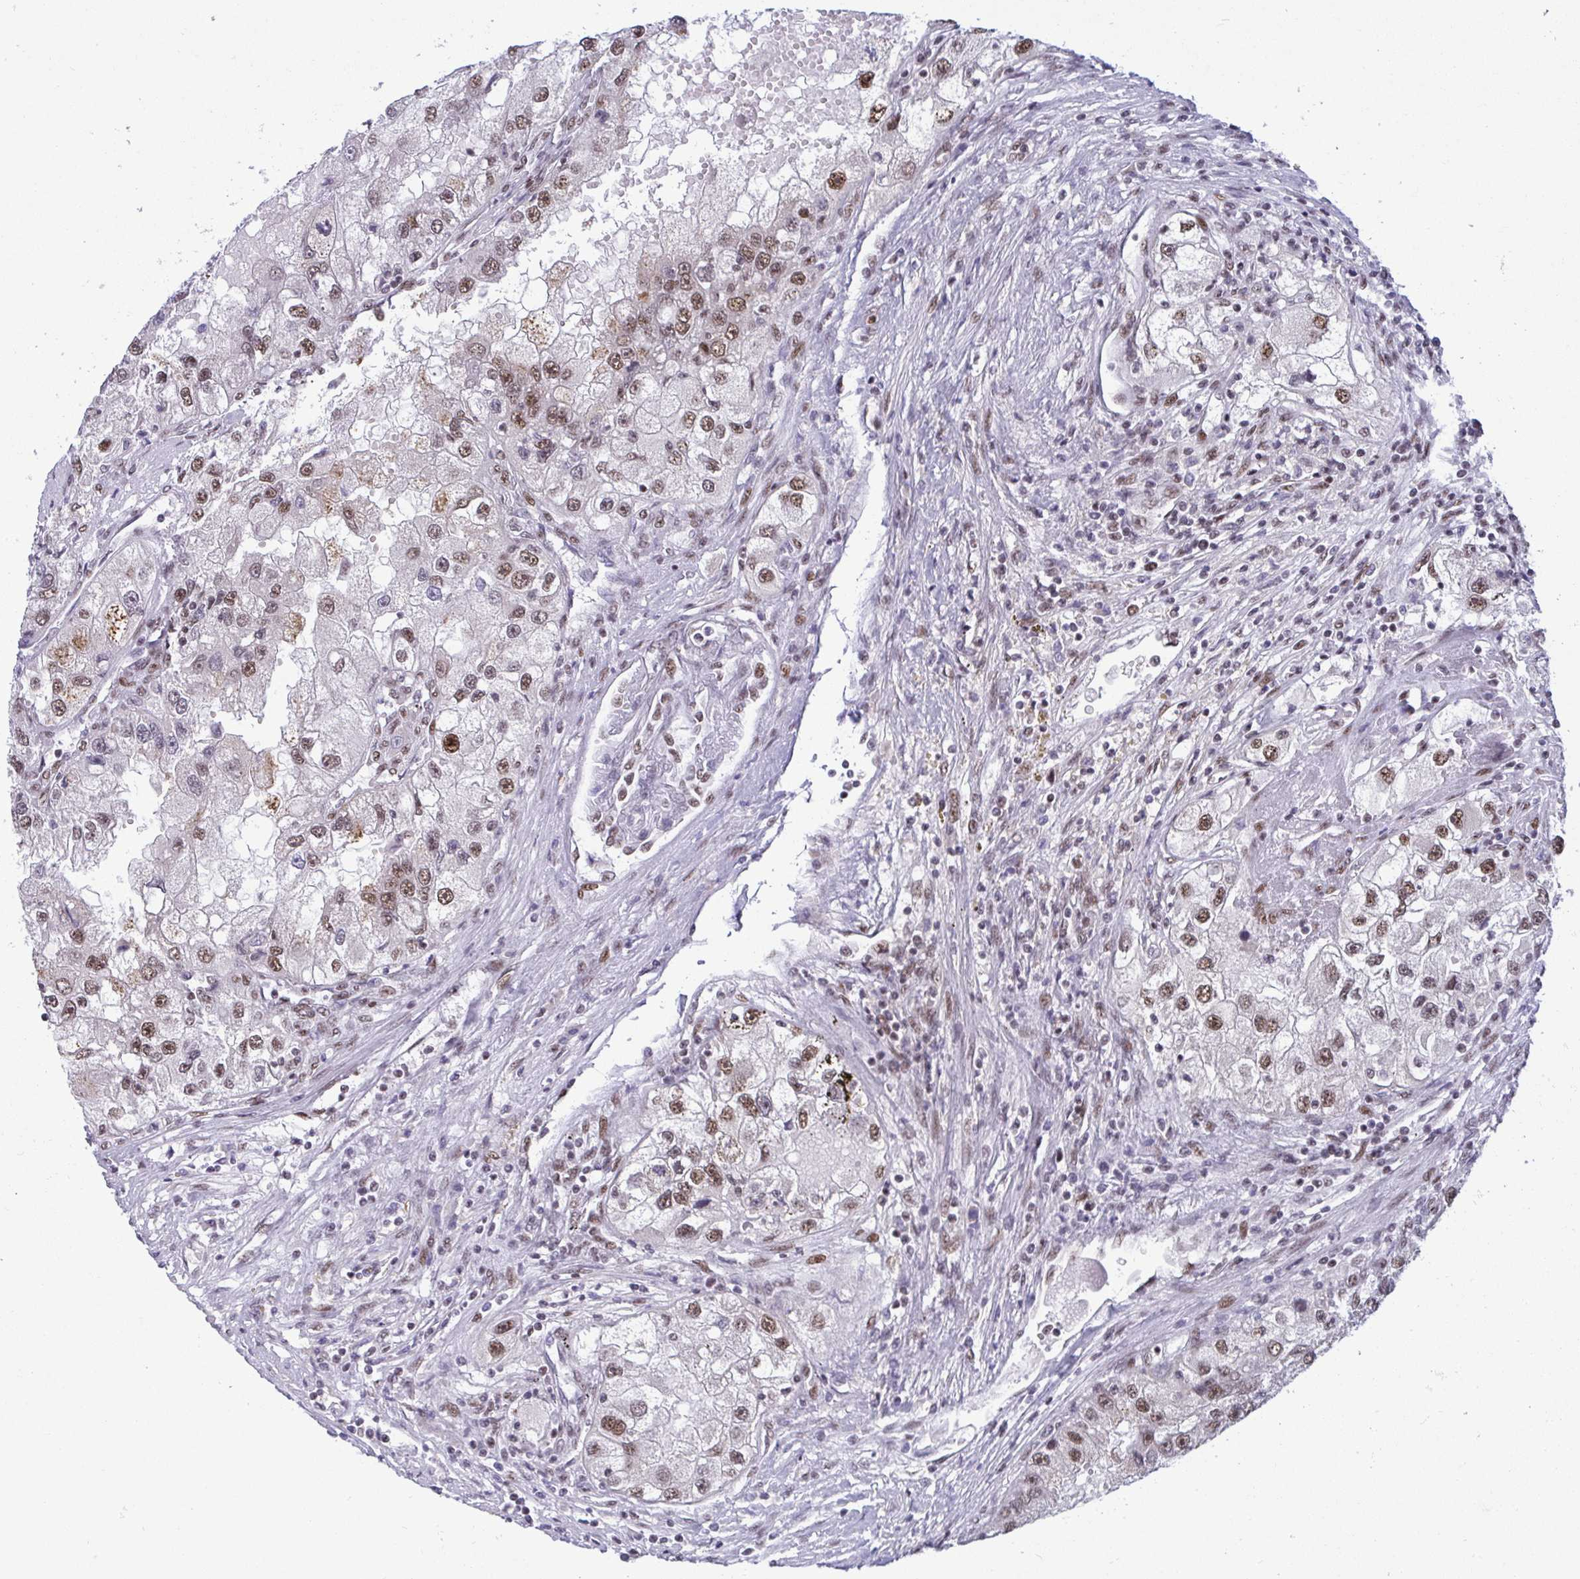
{"staining": {"intensity": "moderate", "quantity": ">75%", "location": "nuclear"}, "tissue": "renal cancer", "cell_type": "Tumor cells", "image_type": "cancer", "snomed": [{"axis": "morphology", "description": "Adenocarcinoma, NOS"}, {"axis": "topography", "description": "Kidney"}], "caption": "DAB (3,3'-diaminobenzidine) immunohistochemical staining of adenocarcinoma (renal) displays moderate nuclear protein expression in approximately >75% of tumor cells.", "gene": "WBP11", "patient": {"sex": "male", "age": 63}}